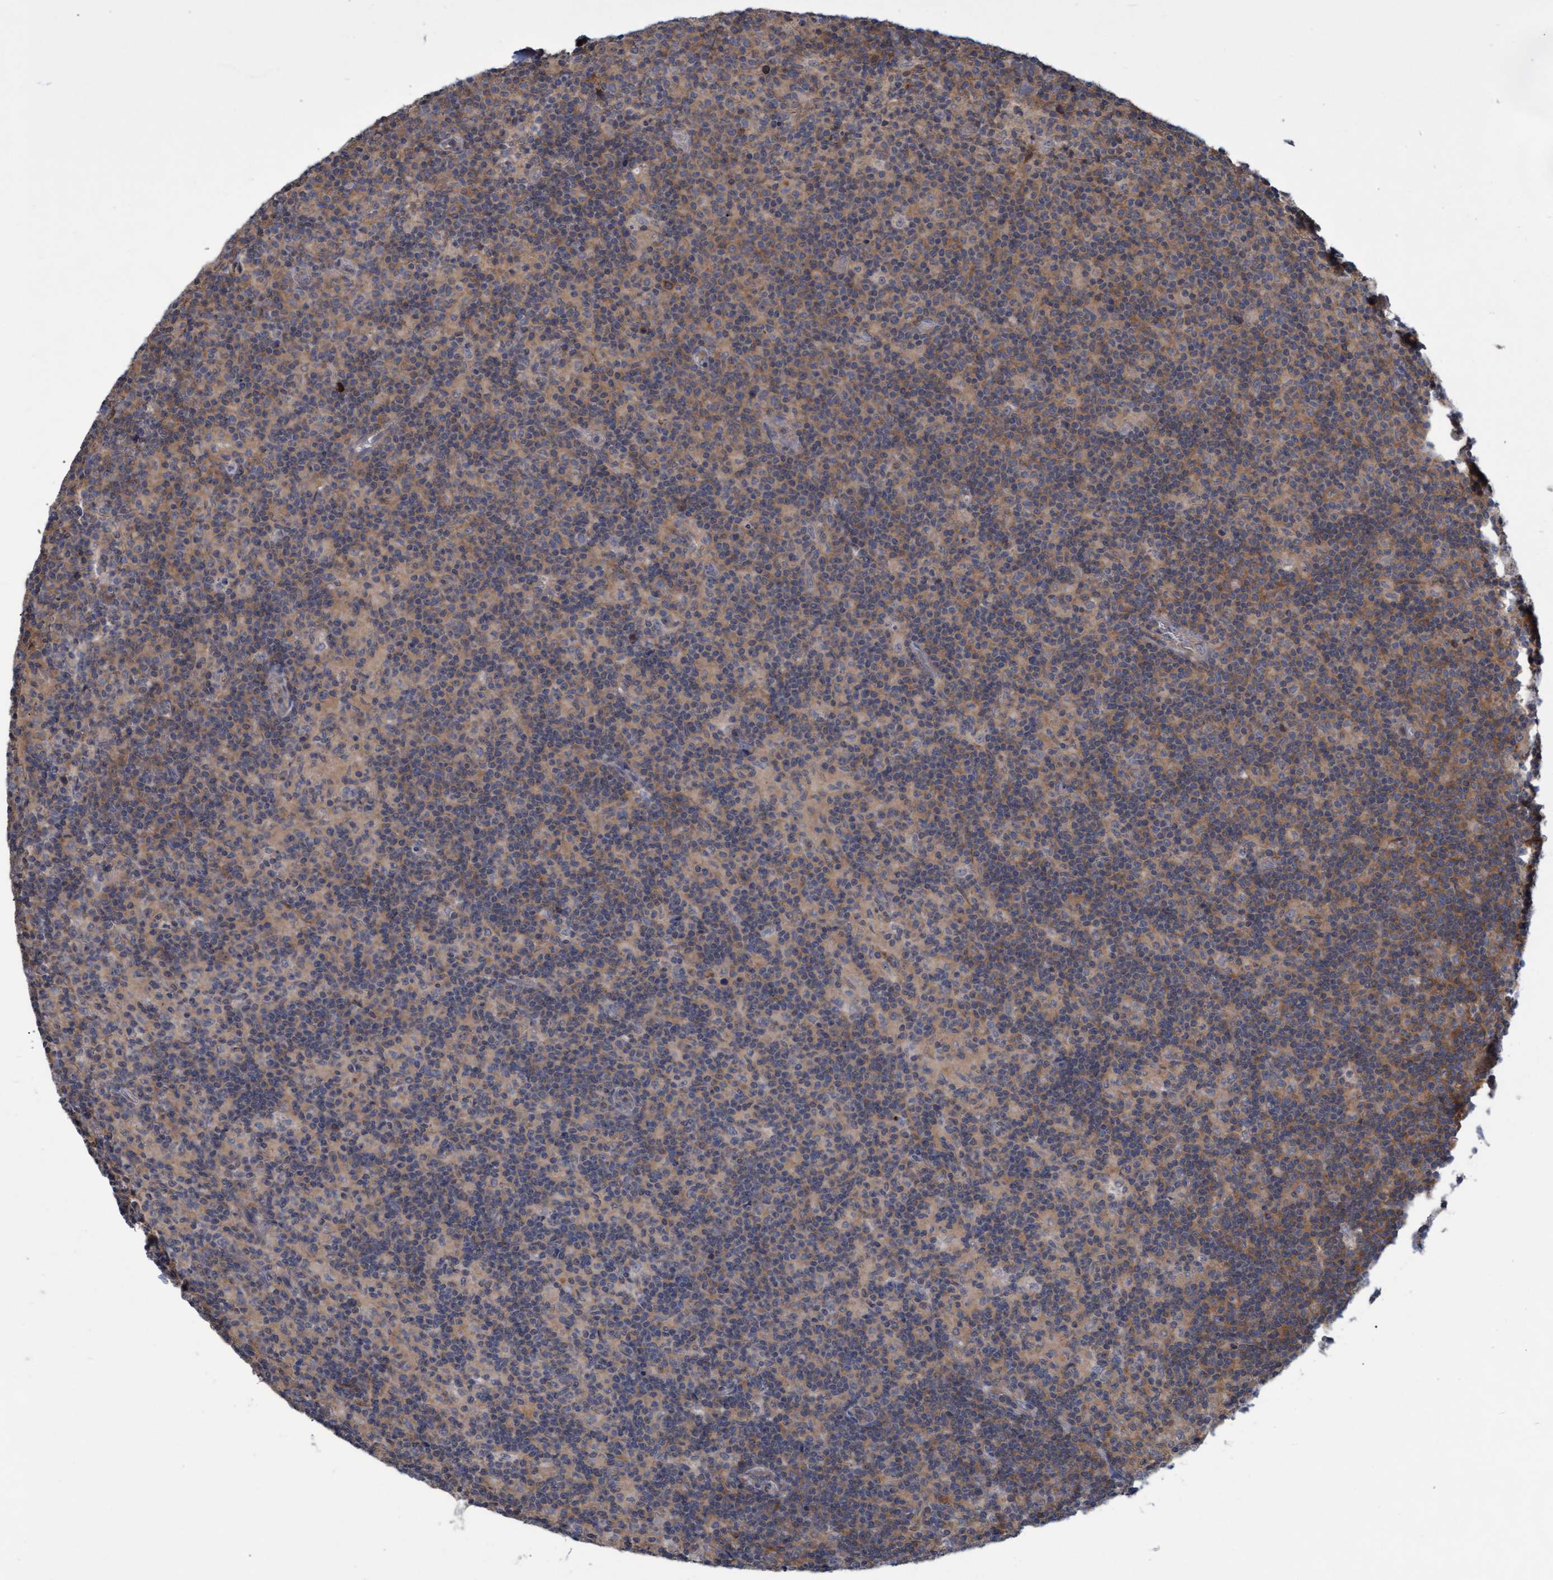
{"staining": {"intensity": "weak", "quantity": ">75%", "location": "cytoplasmic/membranous"}, "tissue": "lymph node", "cell_type": "Germinal center cells", "image_type": "normal", "snomed": [{"axis": "morphology", "description": "Normal tissue, NOS"}, {"axis": "morphology", "description": "Inflammation, NOS"}, {"axis": "topography", "description": "Lymph node"}], "caption": "This micrograph reveals IHC staining of unremarkable human lymph node, with low weak cytoplasmic/membranous positivity in approximately >75% of germinal center cells.", "gene": "NAA15", "patient": {"sex": "male", "age": 55}}